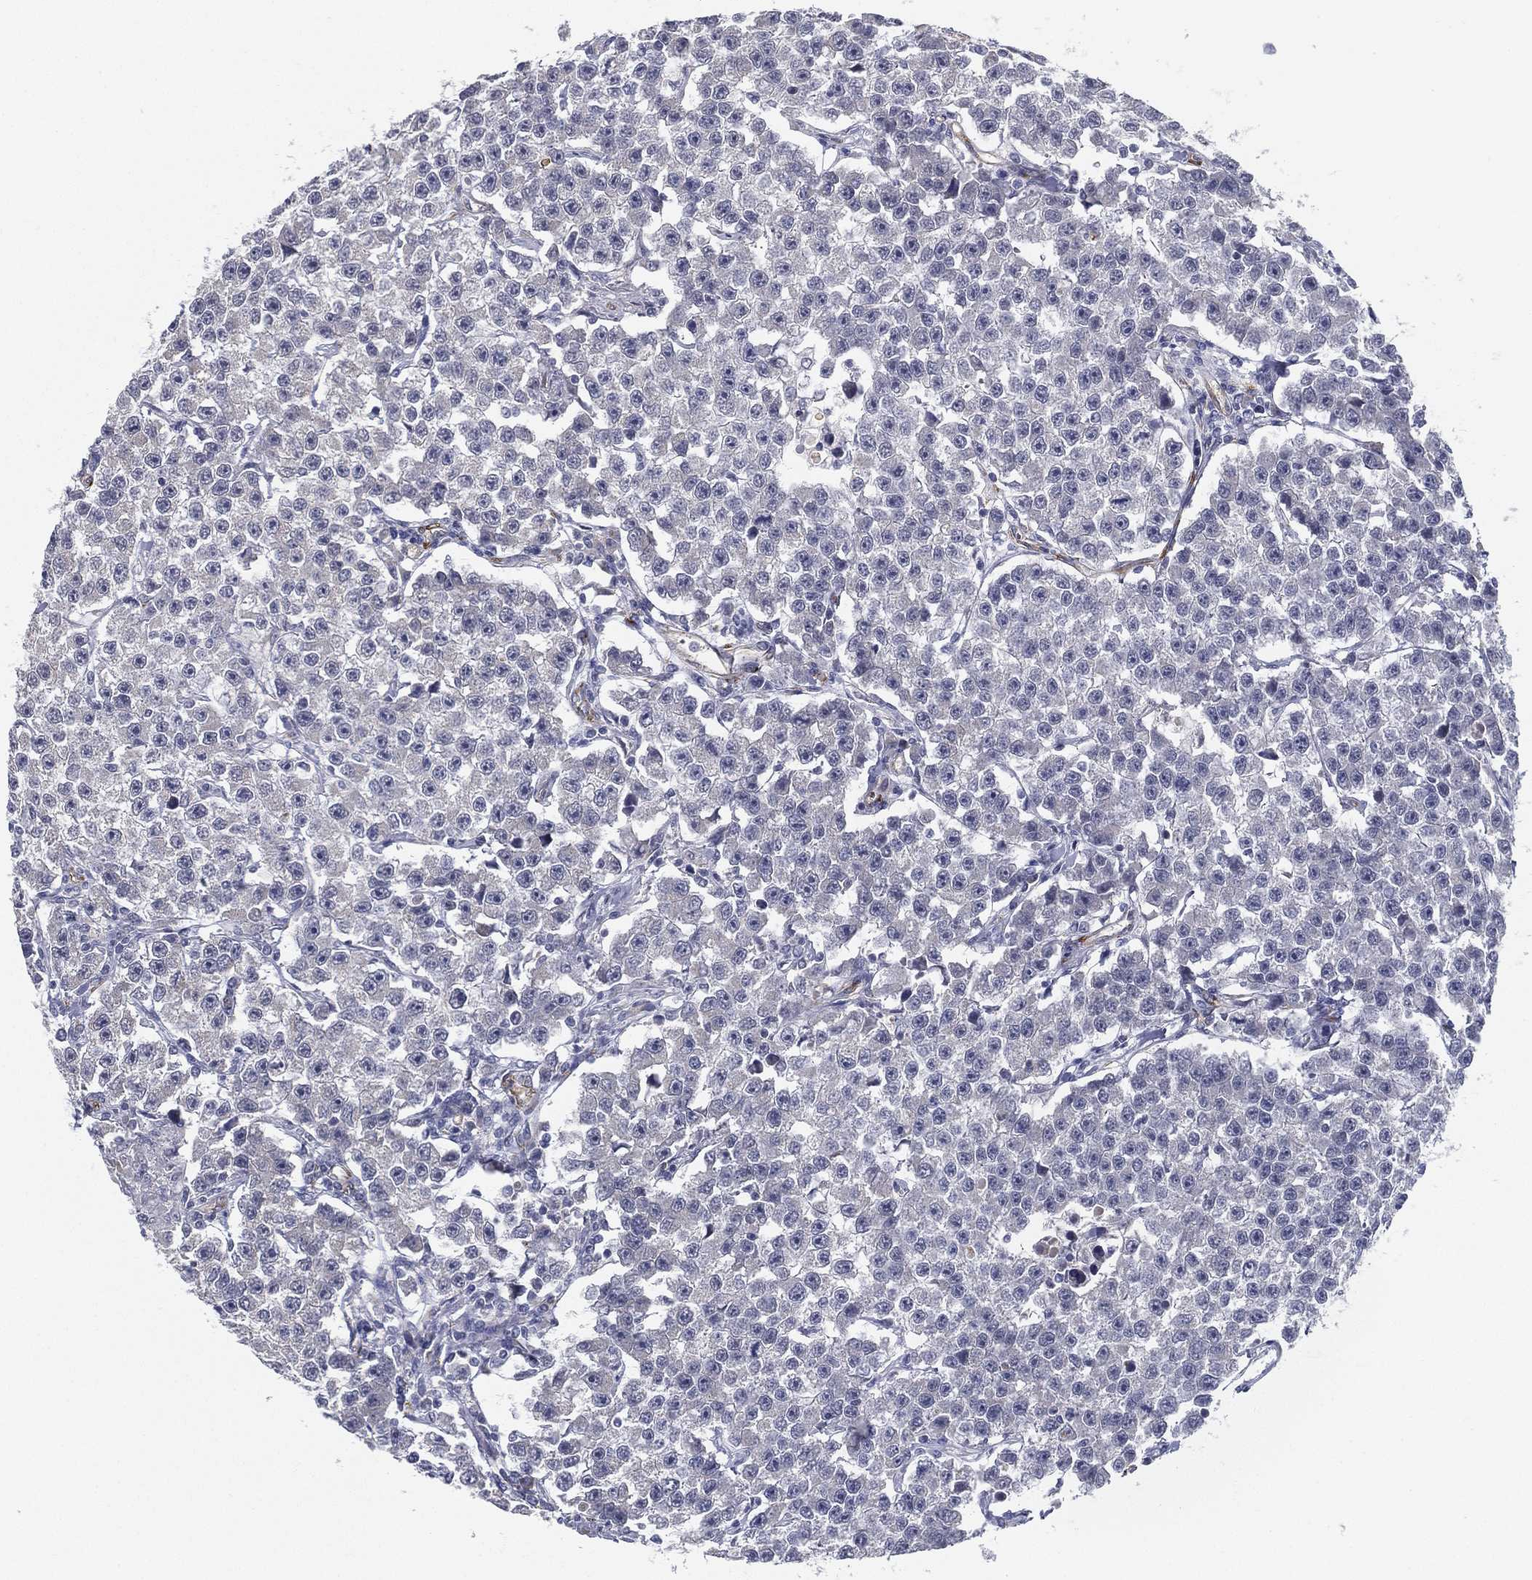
{"staining": {"intensity": "negative", "quantity": "none", "location": "none"}, "tissue": "testis cancer", "cell_type": "Tumor cells", "image_type": "cancer", "snomed": [{"axis": "morphology", "description": "Seminoma, NOS"}, {"axis": "topography", "description": "Testis"}], "caption": "High magnification brightfield microscopy of seminoma (testis) stained with DAB (brown) and counterstained with hematoxylin (blue): tumor cells show no significant staining.", "gene": "LRRC56", "patient": {"sex": "male", "age": 59}}